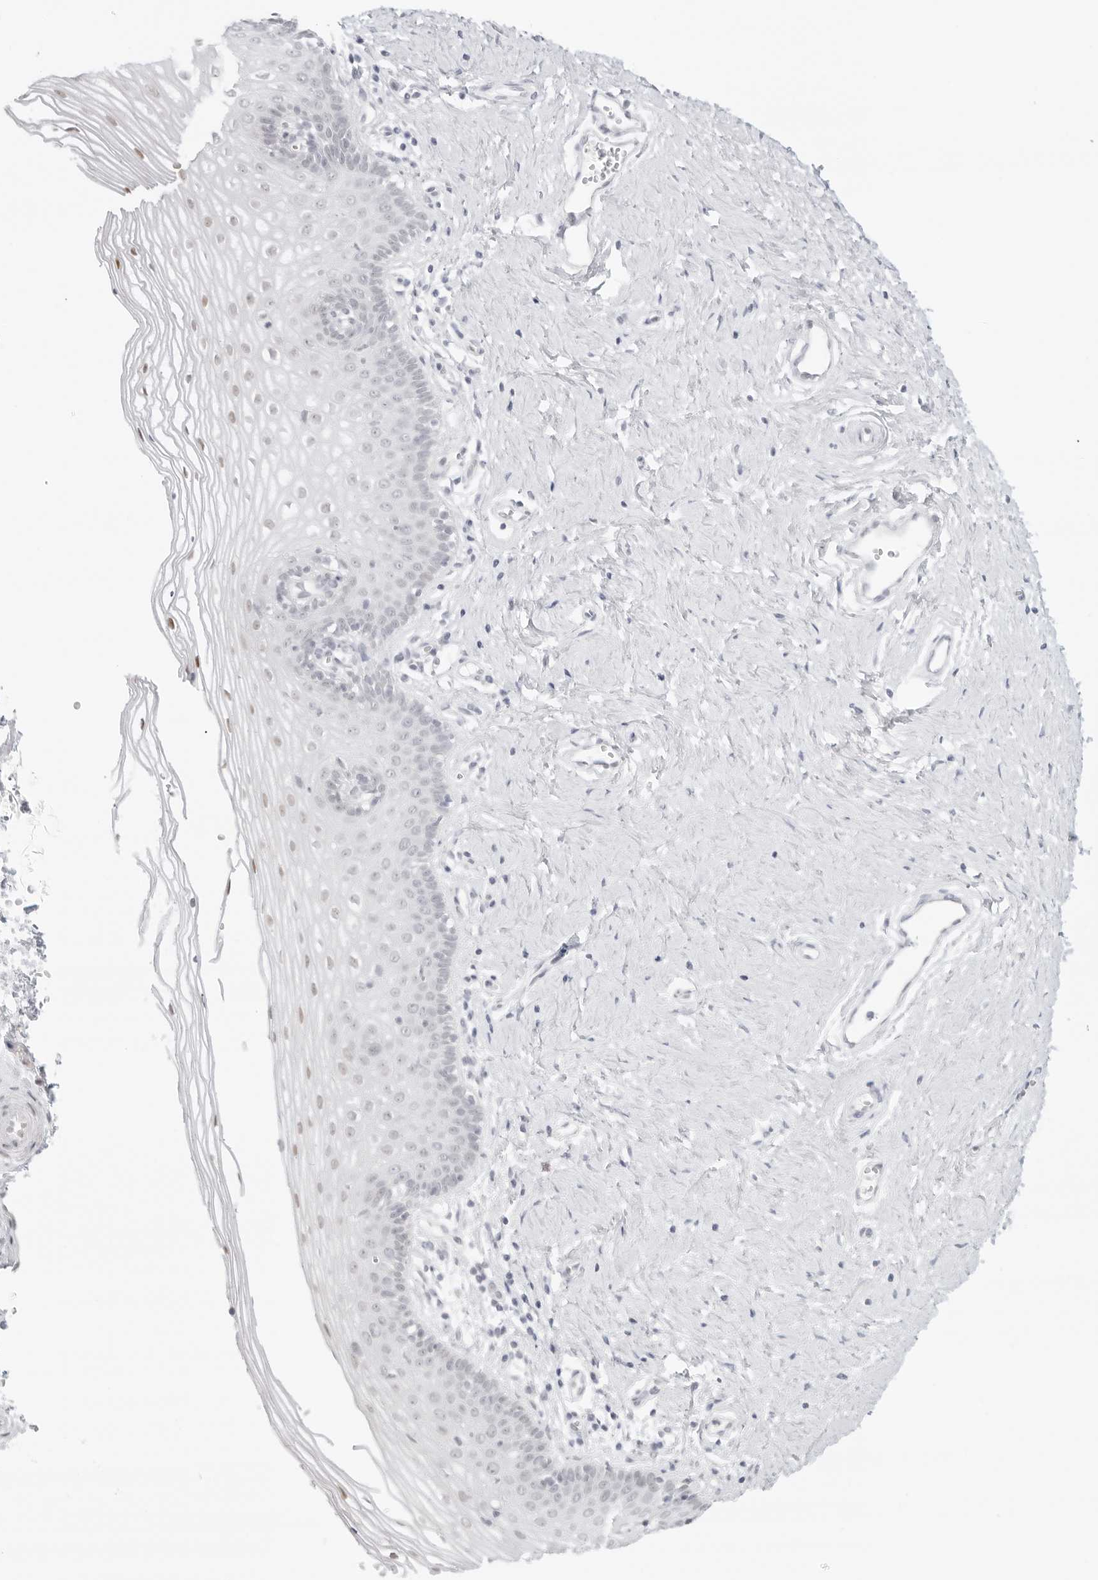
{"staining": {"intensity": "moderate", "quantity": "25%-75%", "location": "nuclear"}, "tissue": "vagina", "cell_type": "Squamous epithelial cells", "image_type": "normal", "snomed": [{"axis": "morphology", "description": "Normal tissue, NOS"}, {"axis": "topography", "description": "Vagina"}], "caption": "An image of vagina stained for a protein exhibits moderate nuclear brown staining in squamous epithelial cells.", "gene": "MED18", "patient": {"sex": "female", "age": 32}}